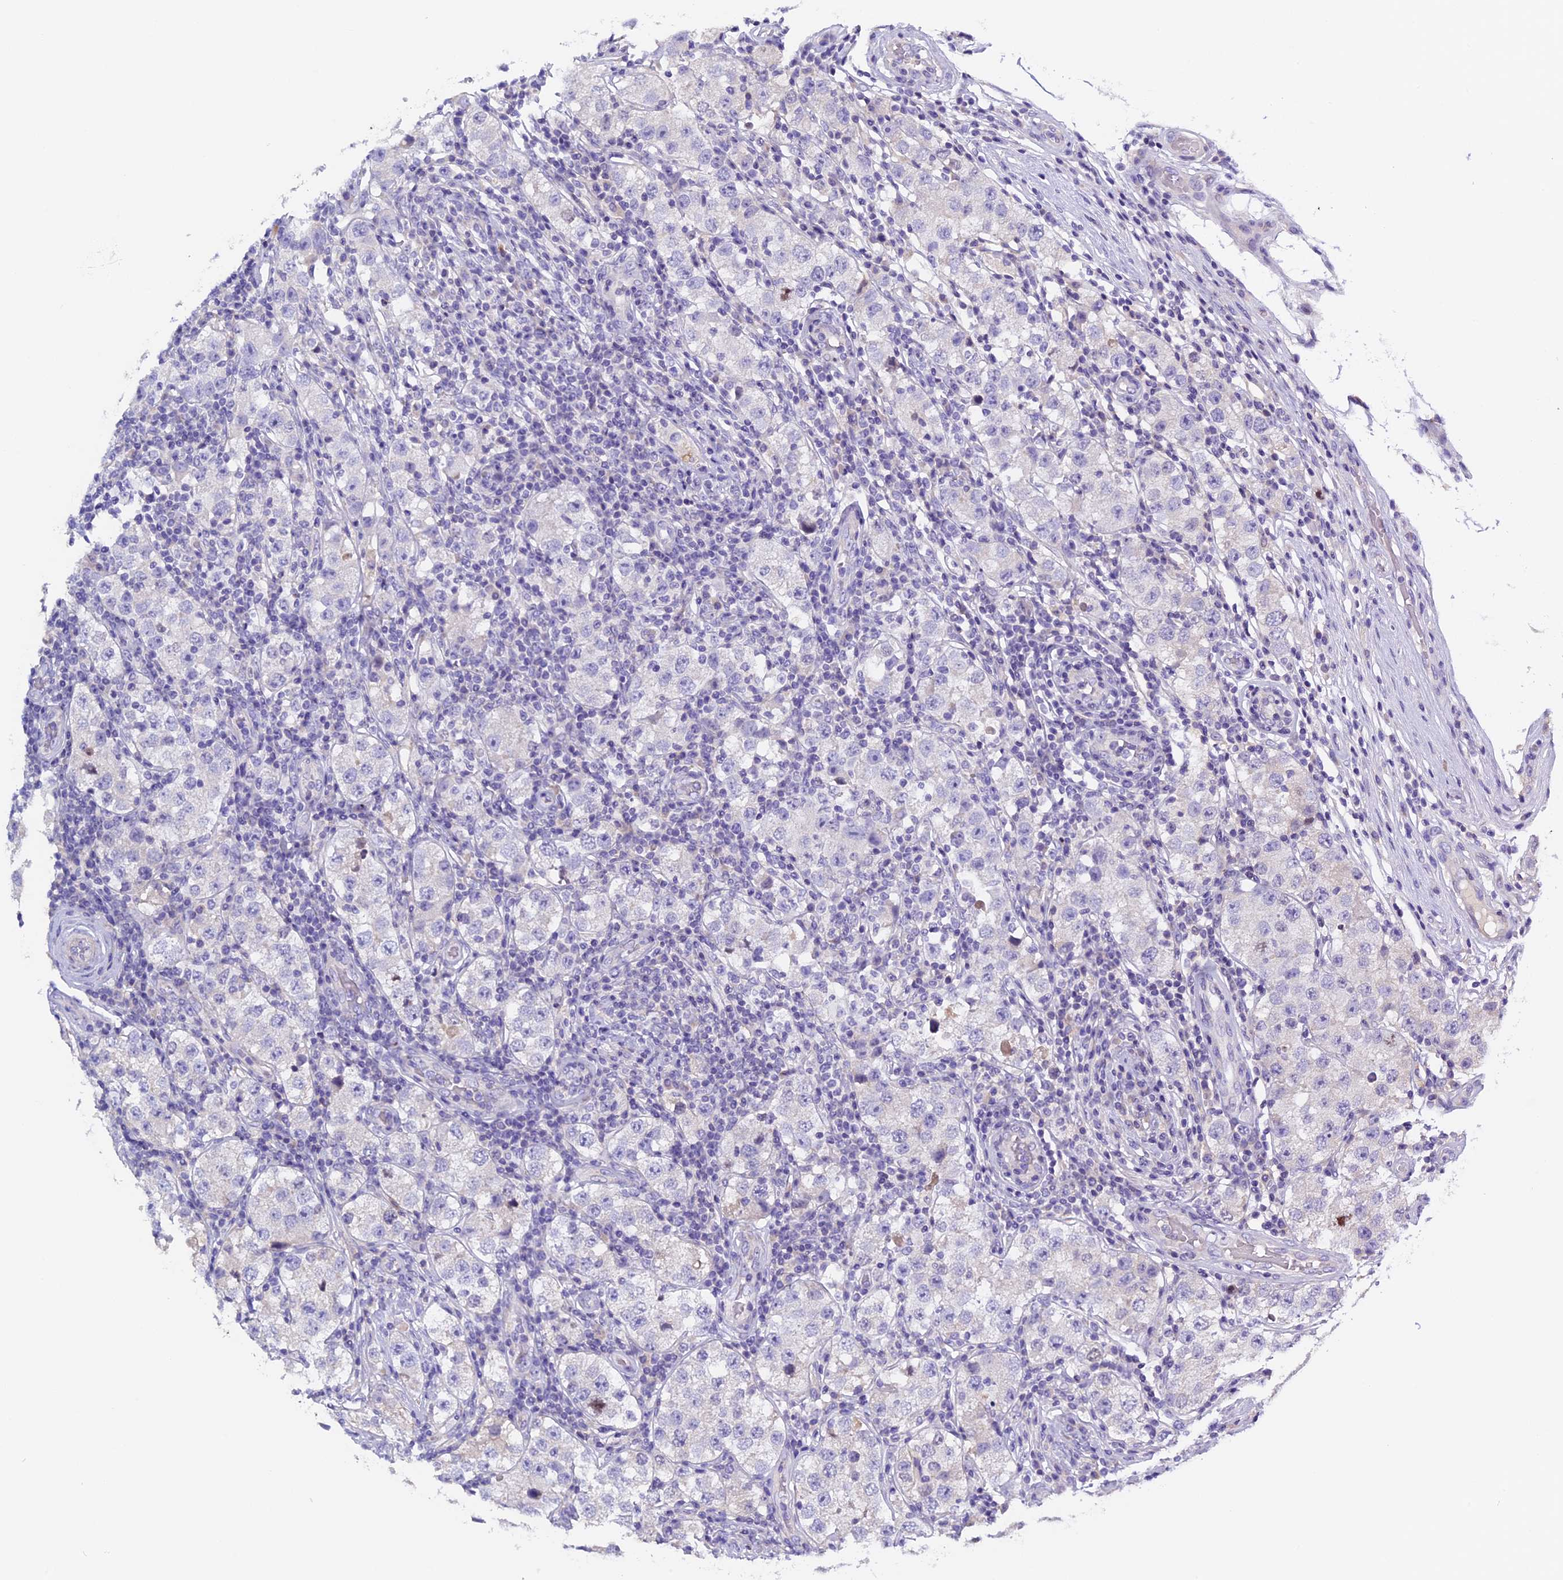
{"staining": {"intensity": "negative", "quantity": "none", "location": "none"}, "tissue": "testis cancer", "cell_type": "Tumor cells", "image_type": "cancer", "snomed": [{"axis": "morphology", "description": "Seminoma, NOS"}, {"axis": "topography", "description": "Testis"}], "caption": "Seminoma (testis) was stained to show a protein in brown. There is no significant positivity in tumor cells. (Immunohistochemistry (ihc), brightfield microscopy, high magnification).", "gene": "RTTN", "patient": {"sex": "male", "age": 34}}